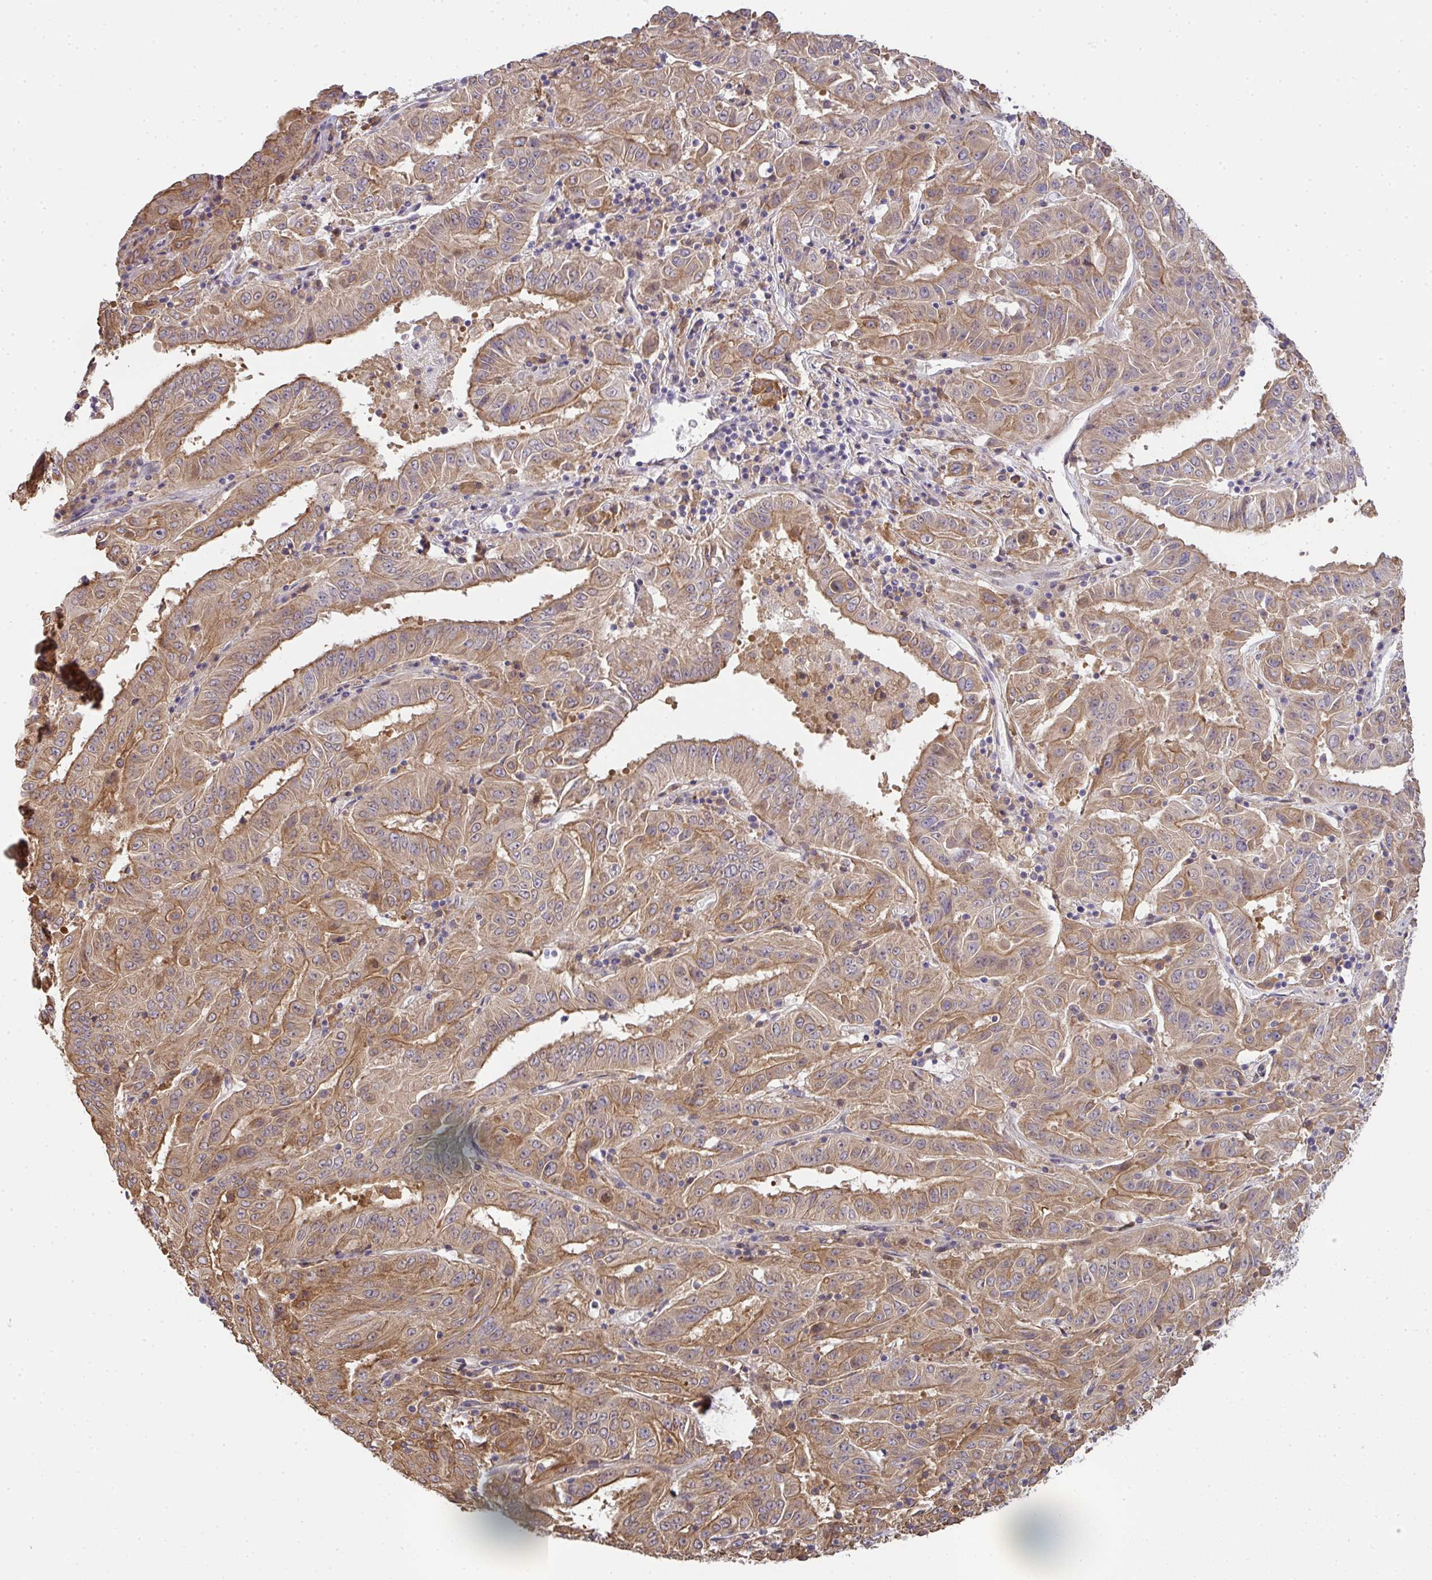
{"staining": {"intensity": "moderate", "quantity": ">75%", "location": "cytoplasmic/membranous"}, "tissue": "pancreatic cancer", "cell_type": "Tumor cells", "image_type": "cancer", "snomed": [{"axis": "morphology", "description": "Adenocarcinoma, NOS"}, {"axis": "topography", "description": "Pancreas"}], "caption": "This micrograph demonstrates immunohistochemistry (IHC) staining of human adenocarcinoma (pancreatic), with medium moderate cytoplasmic/membranous staining in approximately >75% of tumor cells.", "gene": "EEF1AKMT1", "patient": {"sex": "male", "age": 63}}